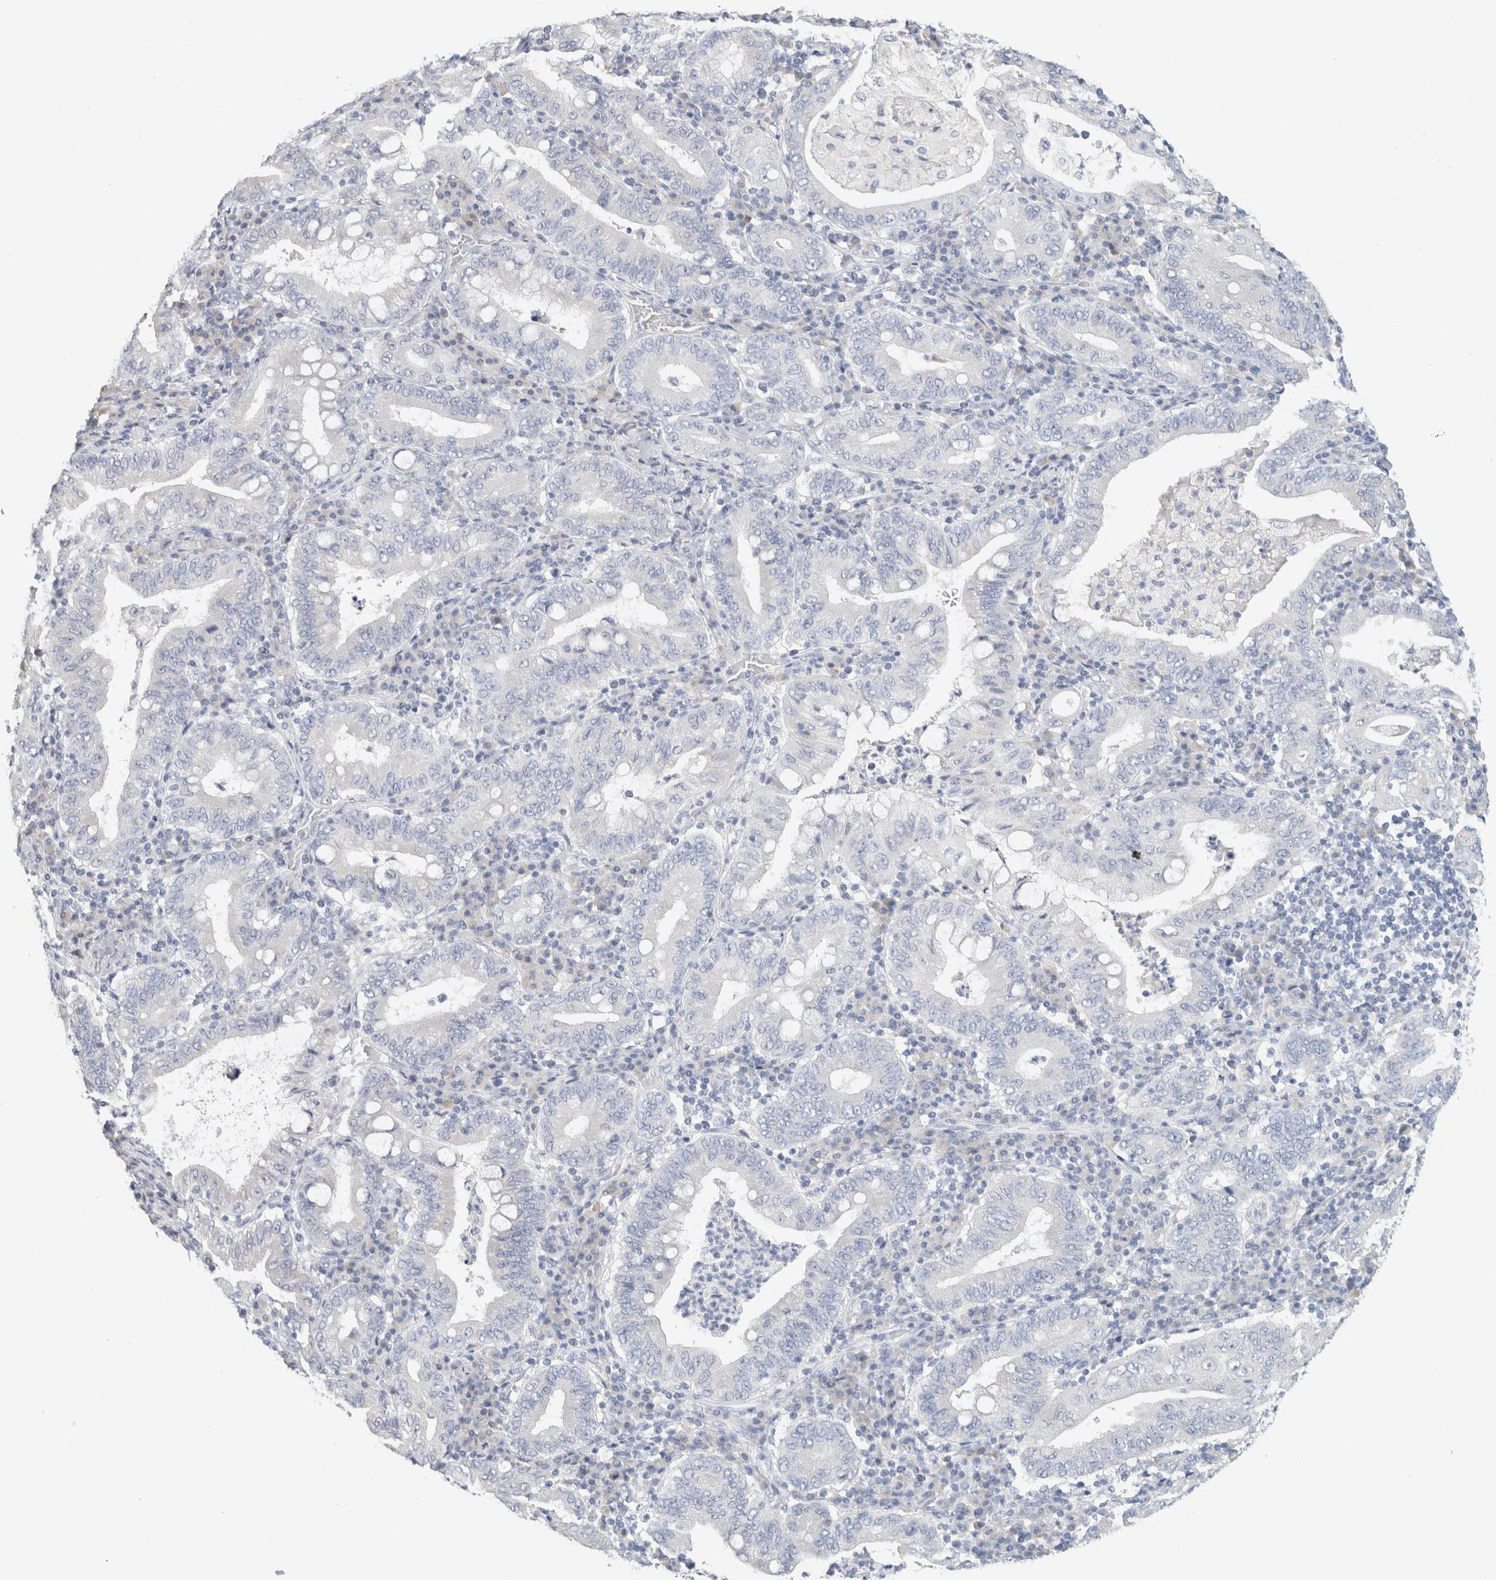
{"staining": {"intensity": "negative", "quantity": "none", "location": "none"}, "tissue": "stomach cancer", "cell_type": "Tumor cells", "image_type": "cancer", "snomed": [{"axis": "morphology", "description": "Normal tissue, NOS"}, {"axis": "morphology", "description": "Adenocarcinoma, NOS"}, {"axis": "topography", "description": "Esophagus"}, {"axis": "topography", "description": "Stomach, upper"}, {"axis": "topography", "description": "Peripheral nerve tissue"}], "caption": "The micrograph shows no significant expression in tumor cells of stomach adenocarcinoma.", "gene": "NEFM", "patient": {"sex": "male", "age": 62}}